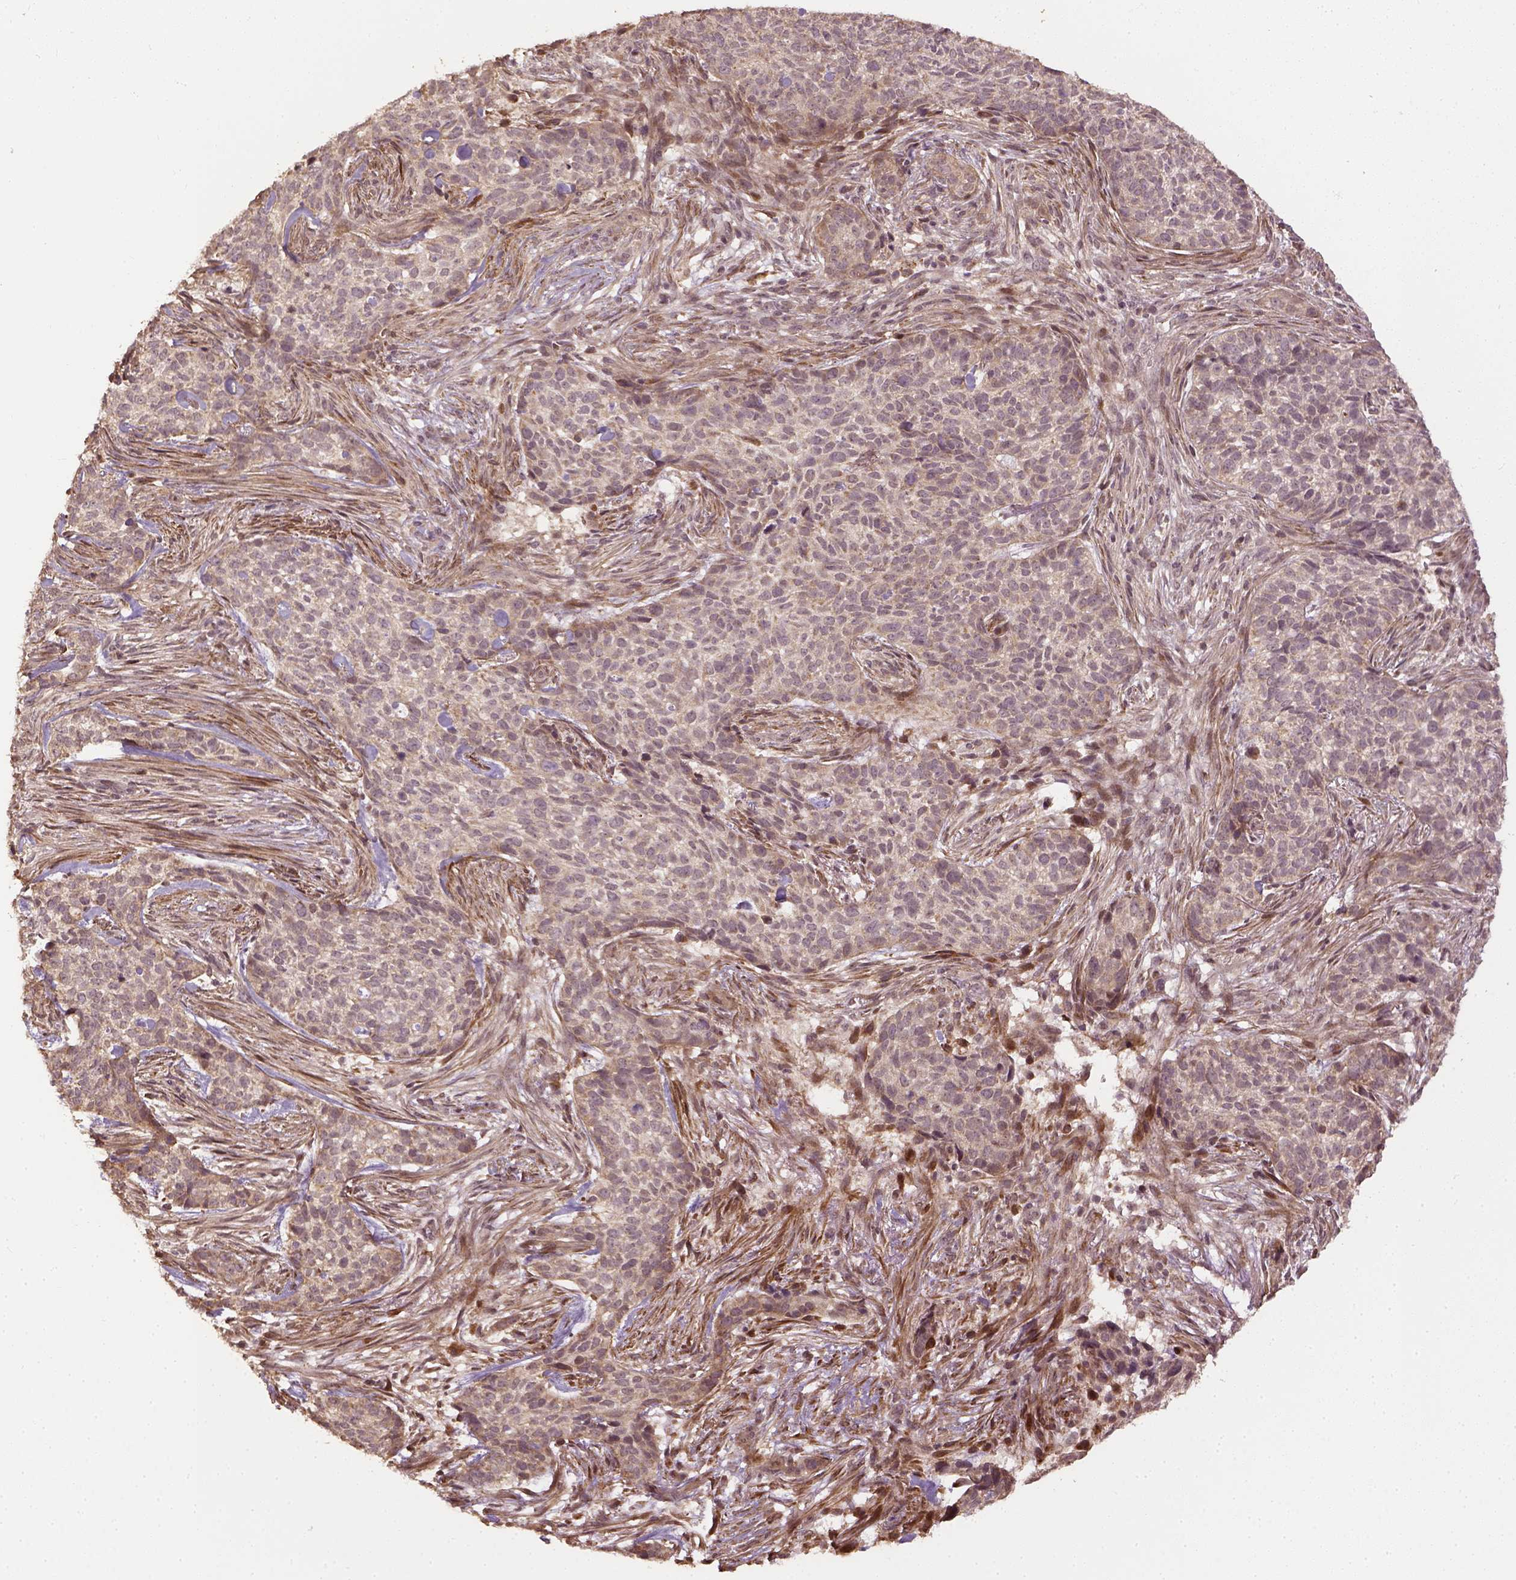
{"staining": {"intensity": "weak", "quantity": "<25%", "location": "cytoplasmic/membranous"}, "tissue": "skin cancer", "cell_type": "Tumor cells", "image_type": "cancer", "snomed": [{"axis": "morphology", "description": "Basal cell carcinoma"}, {"axis": "topography", "description": "Skin"}], "caption": "Image shows no protein positivity in tumor cells of skin cancer tissue.", "gene": "VEGFA", "patient": {"sex": "female", "age": 69}}